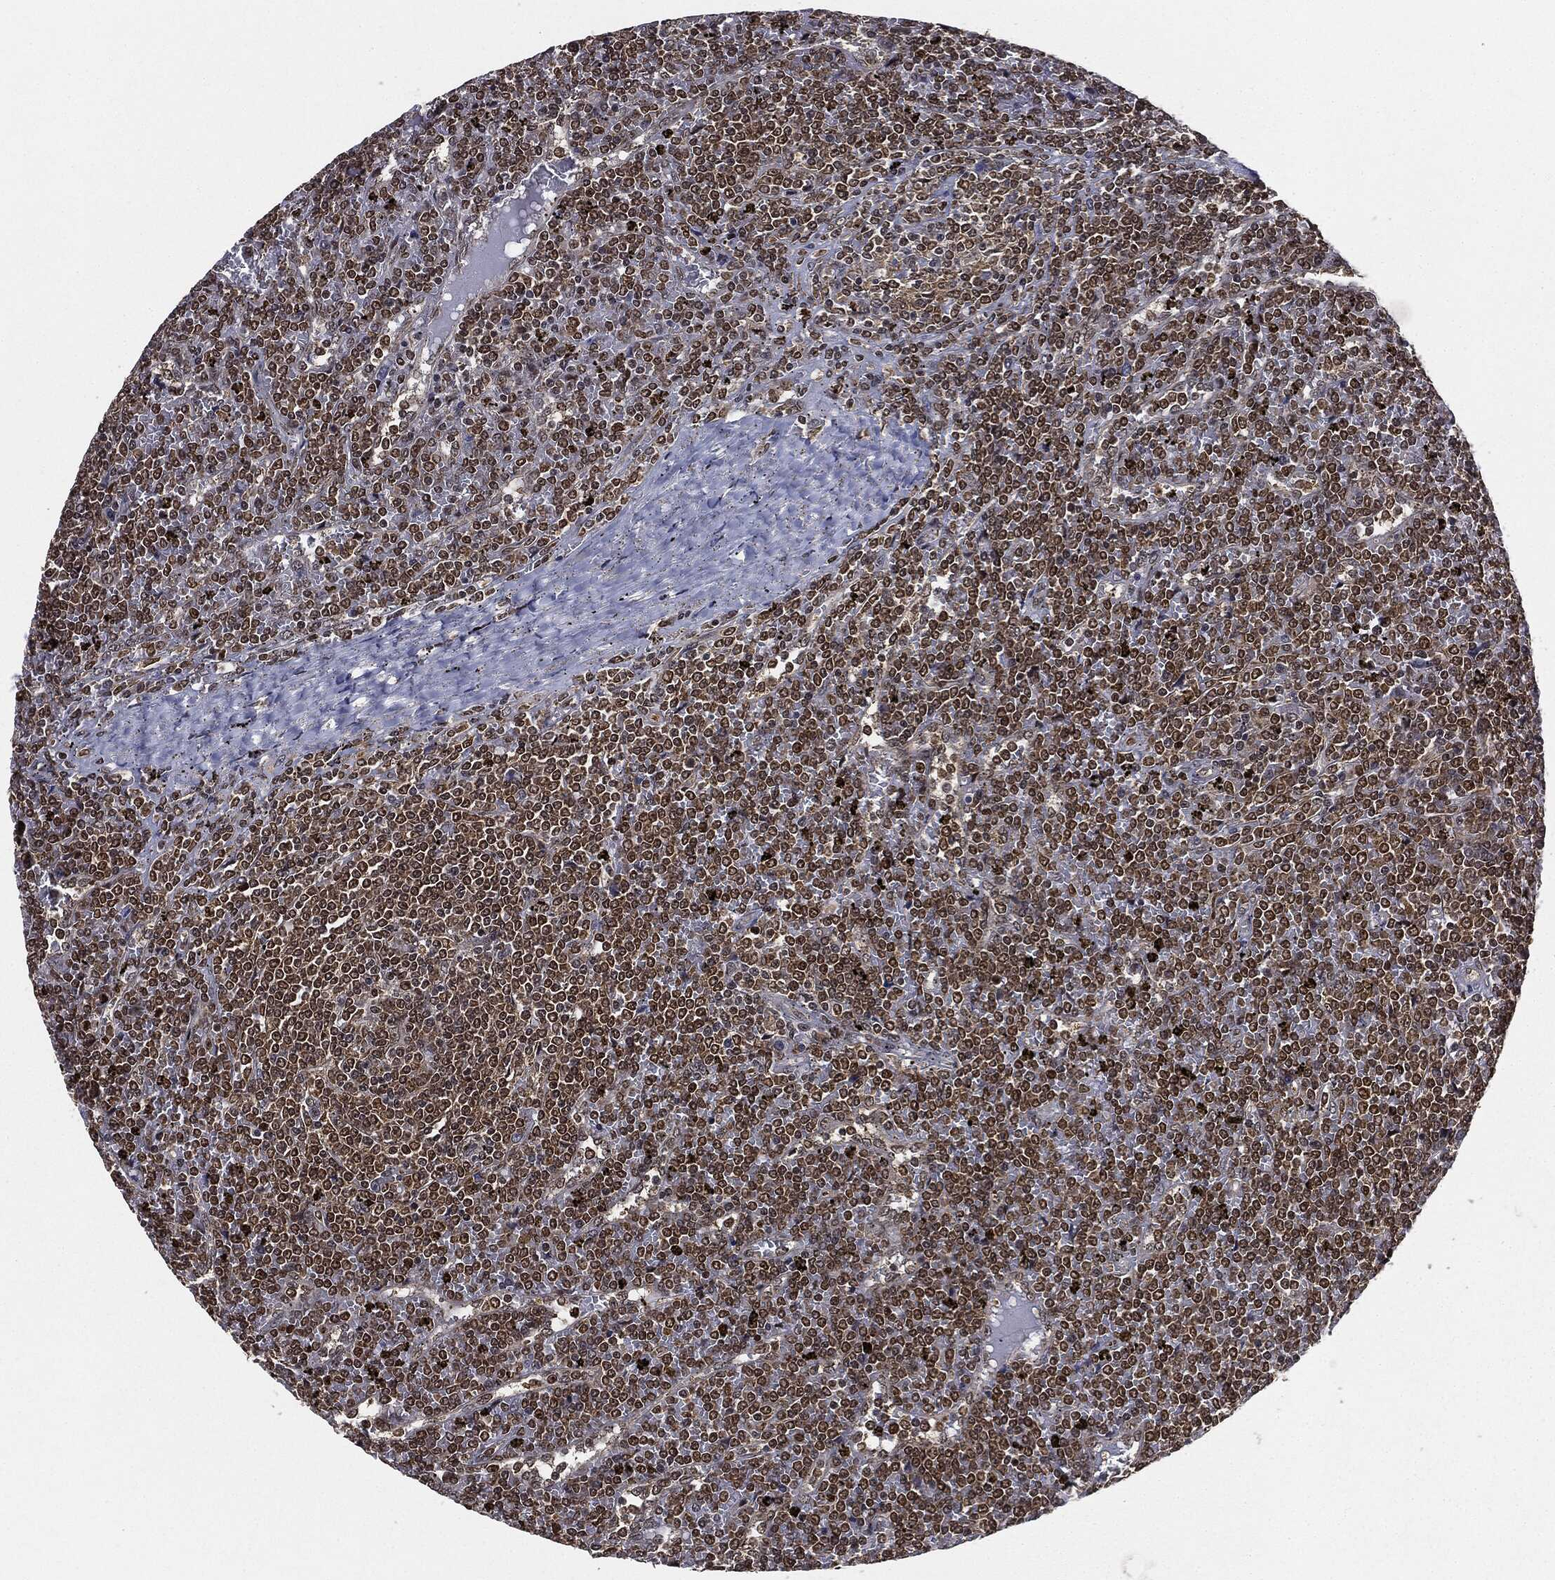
{"staining": {"intensity": "moderate", "quantity": ">75%", "location": "nuclear"}, "tissue": "lymphoma", "cell_type": "Tumor cells", "image_type": "cancer", "snomed": [{"axis": "morphology", "description": "Malignant lymphoma, non-Hodgkin's type, Low grade"}, {"axis": "topography", "description": "Spleen"}], "caption": "This photomicrograph displays immunohistochemistry (IHC) staining of low-grade malignant lymphoma, non-Hodgkin's type, with medium moderate nuclear expression in approximately >75% of tumor cells.", "gene": "TBC1D22A", "patient": {"sex": "female", "age": 19}}